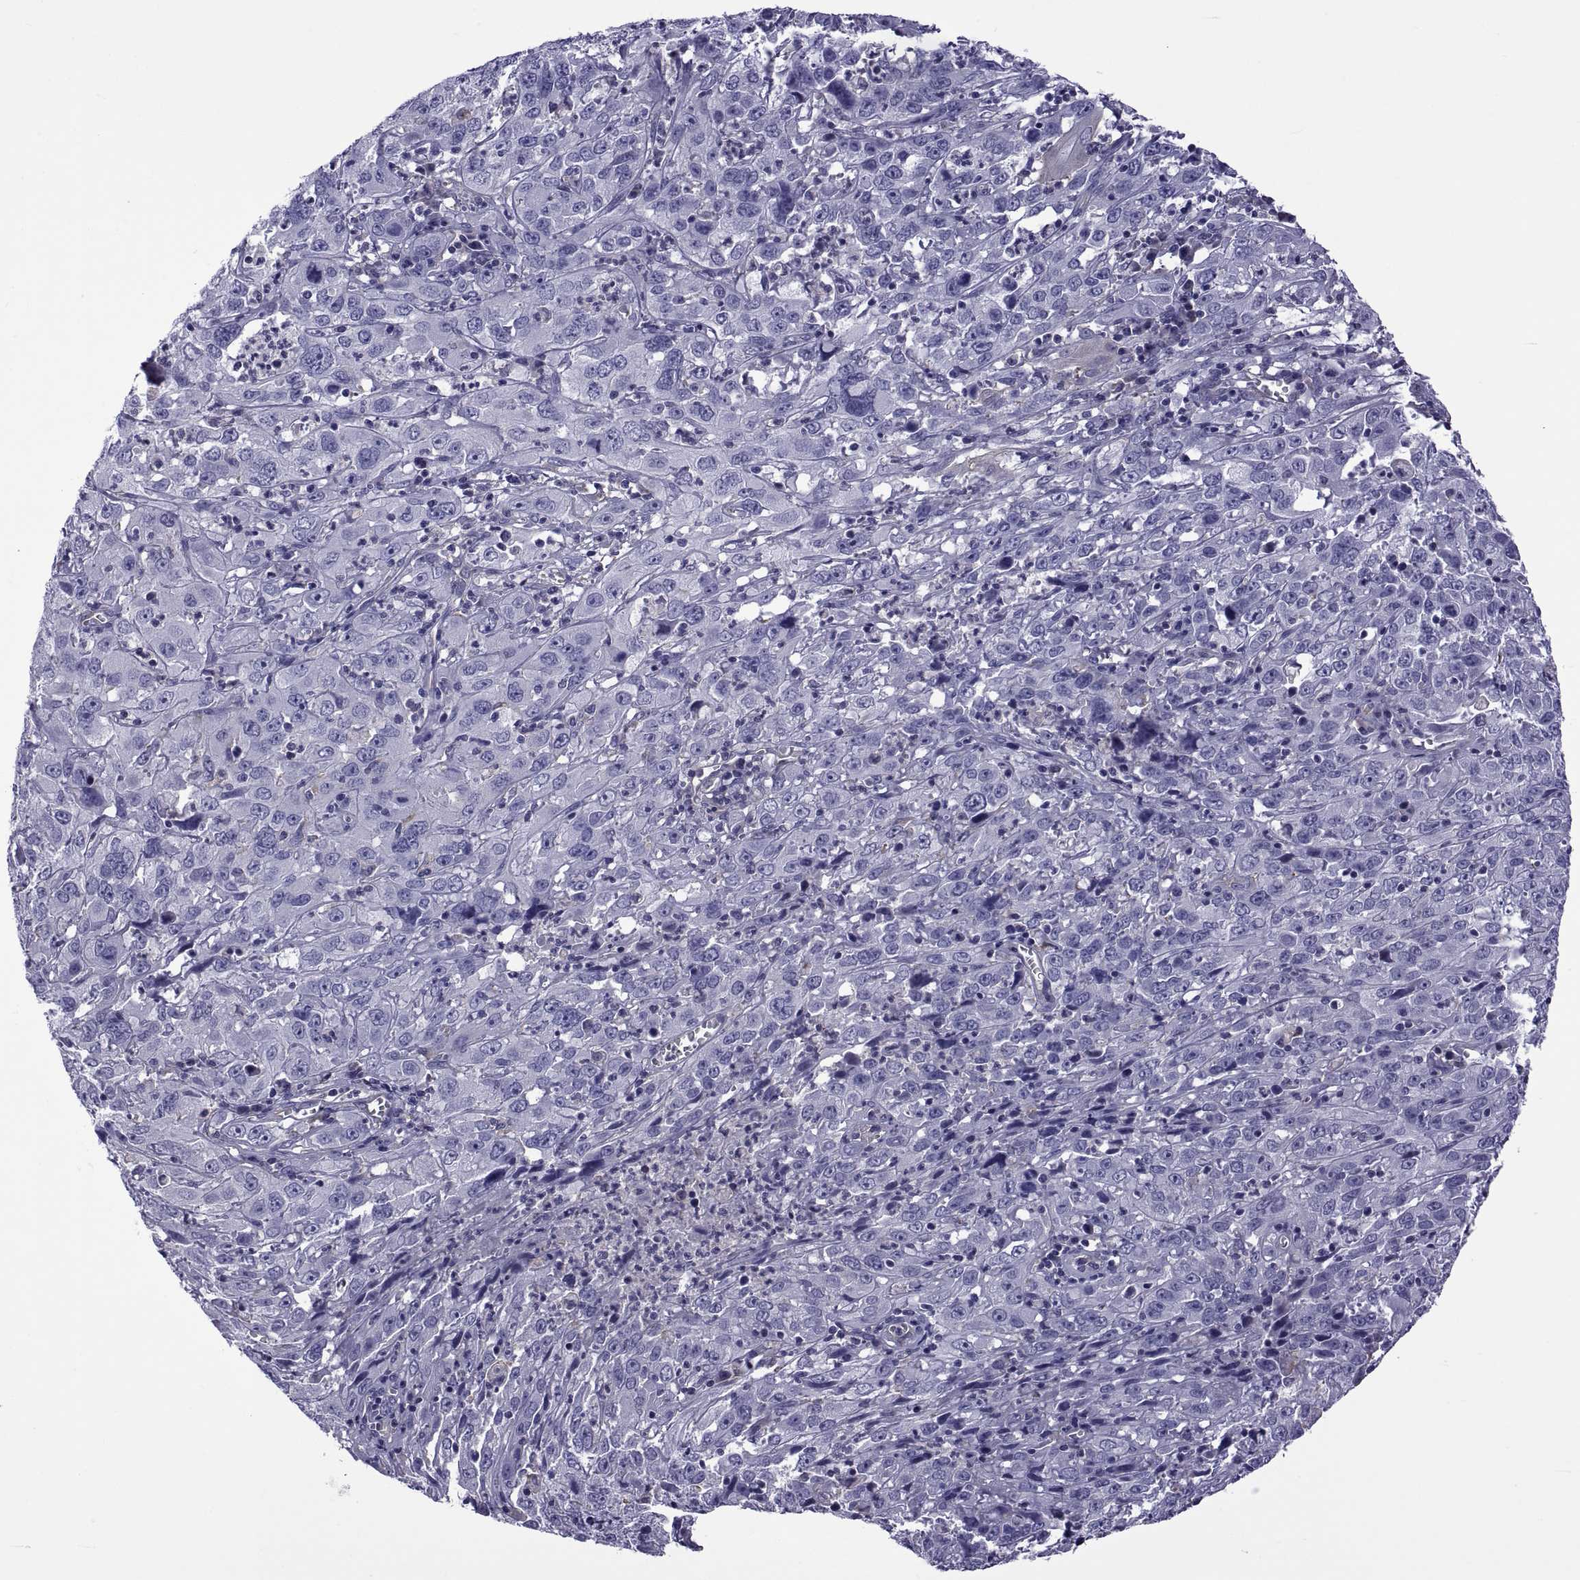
{"staining": {"intensity": "negative", "quantity": "none", "location": "none"}, "tissue": "cervical cancer", "cell_type": "Tumor cells", "image_type": "cancer", "snomed": [{"axis": "morphology", "description": "Squamous cell carcinoma, NOS"}, {"axis": "topography", "description": "Cervix"}], "caption": "IHC photomicrograph of cervical squamous cell carcinoma stained for a protein (brown), which exhibits no staining in tumor cells.", "gene": "TMC3", "patient": {"sex": "female", "age": 32}}